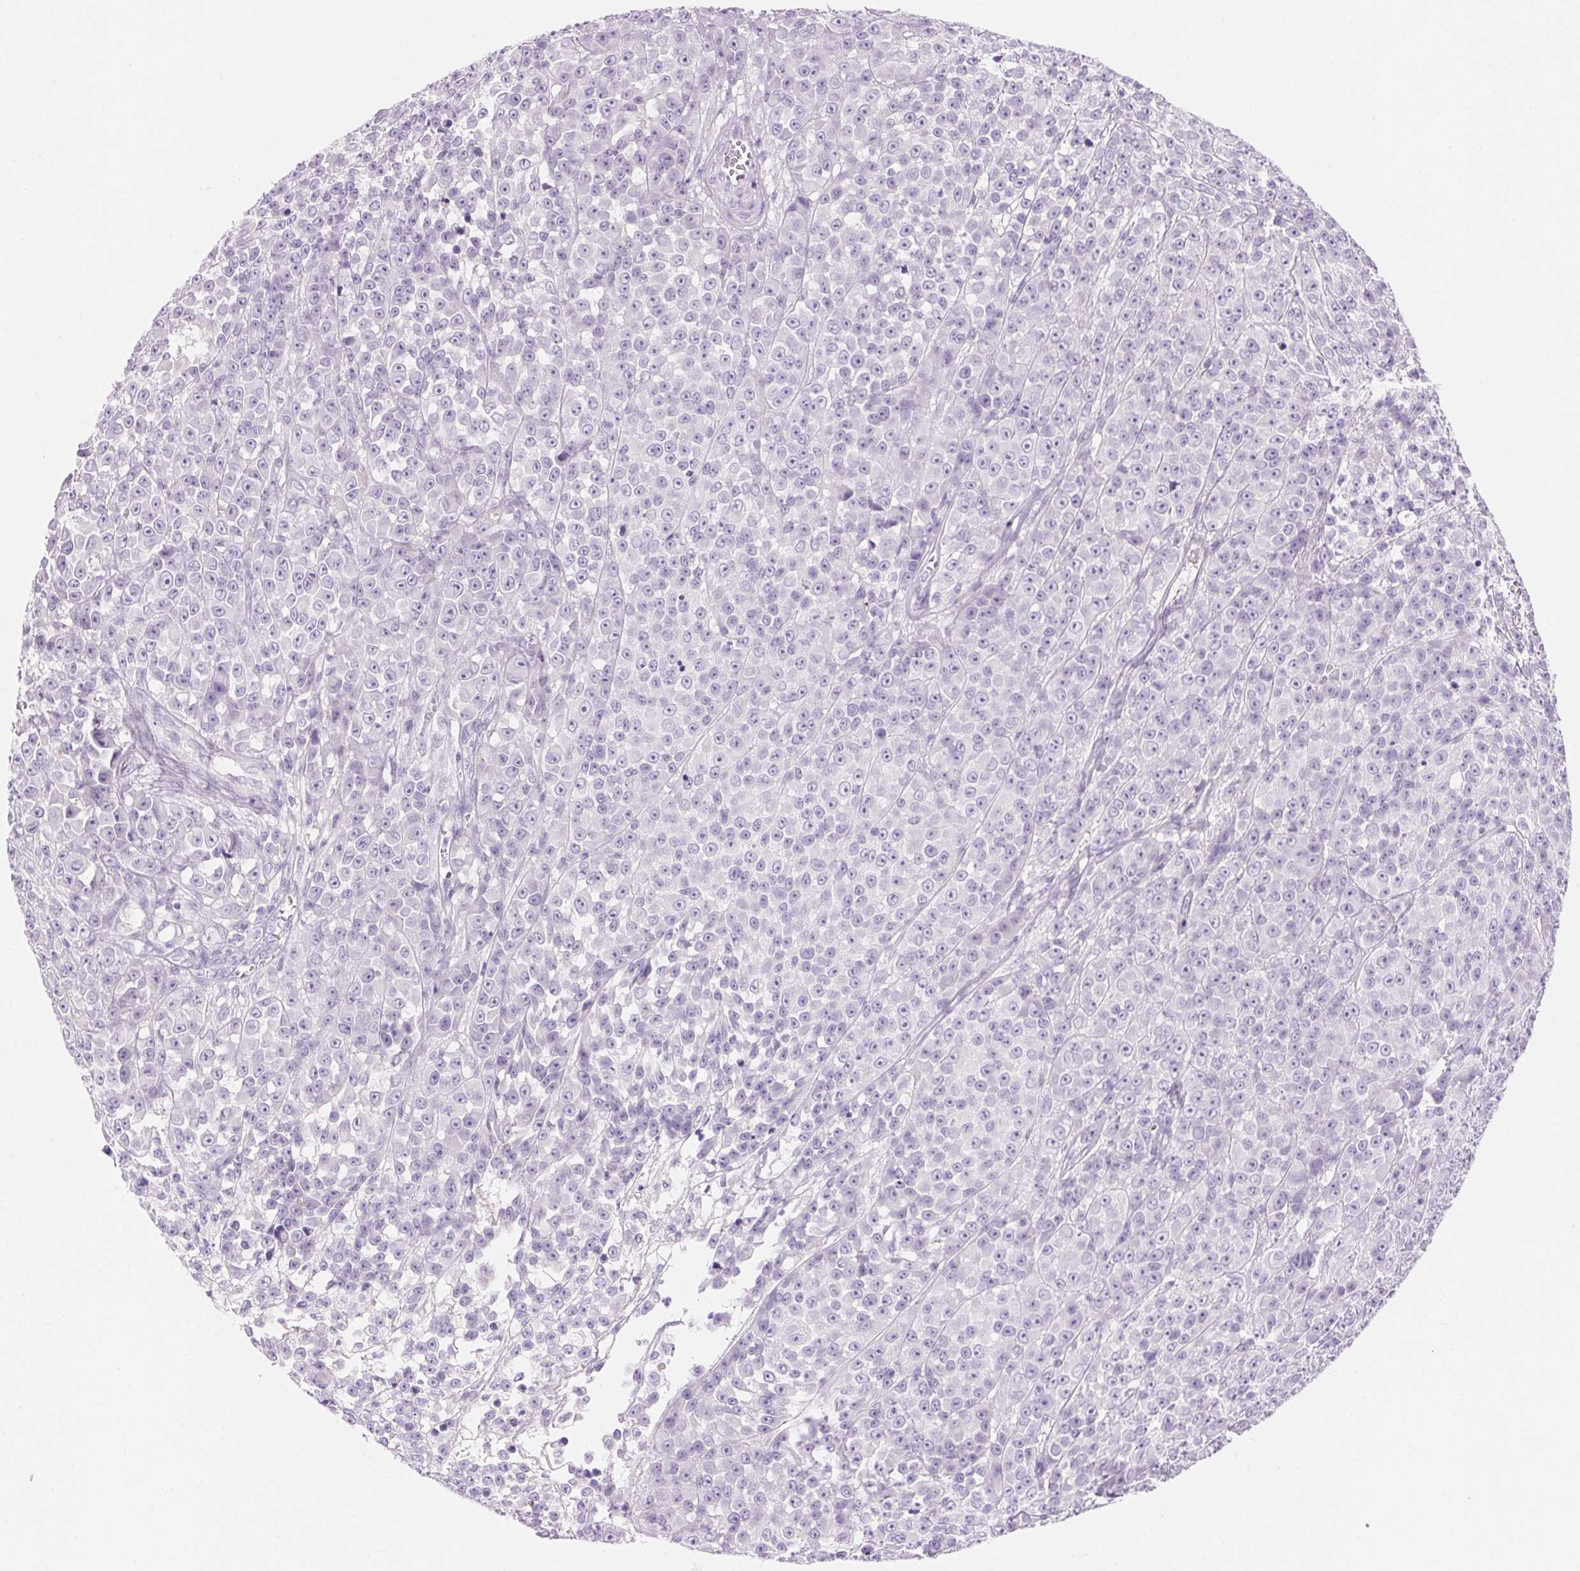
{"staining": {"intensity": "negative", "quantity": "none", "location": "none"}, "tissue": "melanoma", "cell_type": "Tumor cells", "image_type": "cancer", "snomed": [{"axis": "morphology", "description": "Malignant melanoma, NOS"}, {"axis": "topography", "description": "Skin"}, {"axis": "topography", "description": "Skin of back"}], "caption": "The photomicrograph exhibits no significant expression in tumor cells of melanoma.", "gene": "CLDN16", "patient": {"sex": "male", "age": 91}}